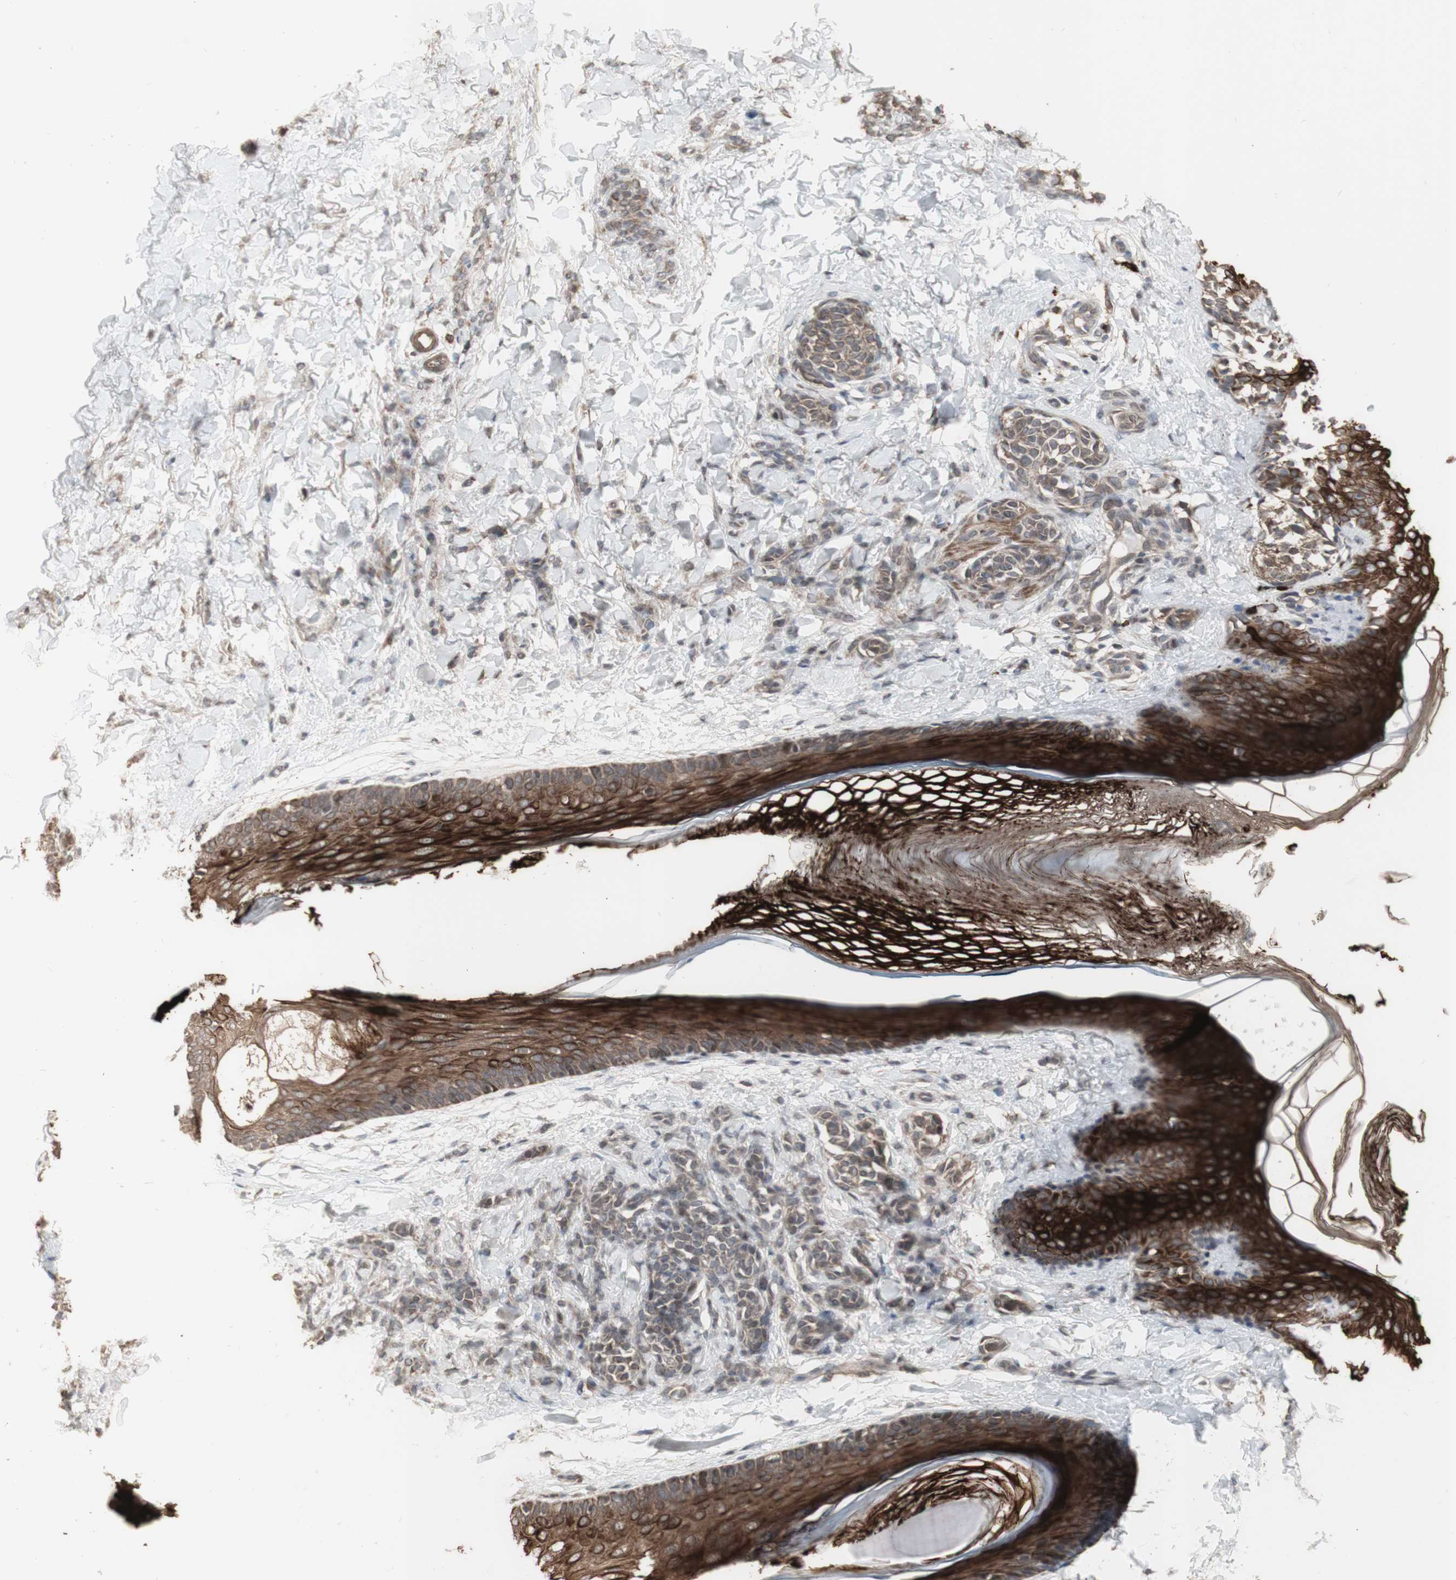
{"staining": {"intensity": "weak", "quantity": ">75%", "location": "cytoplasmic/membranous"}, "tissue": "skin", "cell_type": "Fibroblasts", "image_type": "normal", "snomed": [{"axis": "morphology", "description": "Normal tissue, NOS"}, {"axis": "topography", "description": "Skin"}], "caption": "A photomicrograph showing weak cytoplasmic/membranous staining in about >75% of fibroblasts in benign skin, as visualized by brown immunohistochemical staining.", "gene": "ALOX12", "patient": {"sex": "male", "age": 16}}